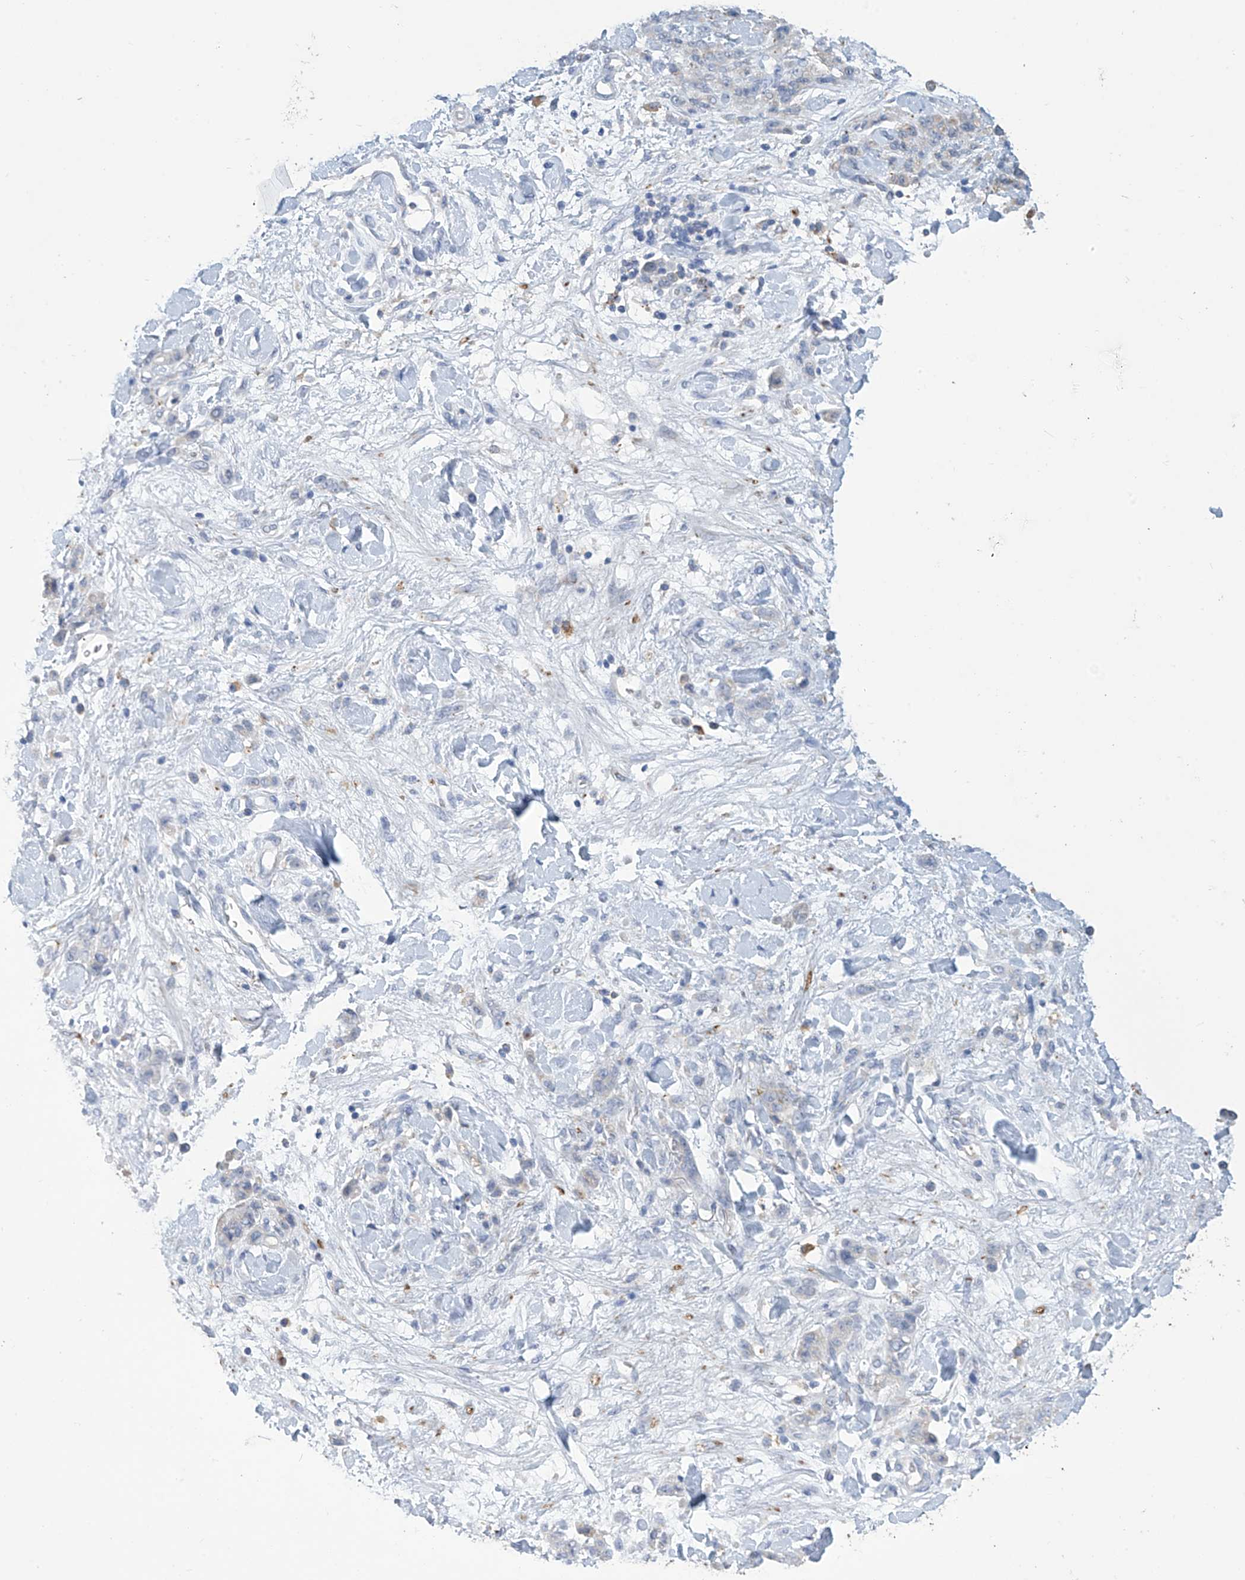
{"staining": {"intensity": "negative", "quantity": "none", "location": "none"}, "tissue": "stomach cancer", "cell_type": "Tumor cells", "image_type": "cancer", "snomed": [{"axis": "morphology", "description": "Normal tissue, NOS"}, {"axis": "morphology", "description": "Adenocarcinoma, NOS"}, {"axis": "topography", "description": "Stomach"}], "caption": "The histopathology image displays no staining of tumor cells in stomach cancer (adenocarcinoma). The staining was performed using DAB (3,3'-diaminobenzidine) to visualize the protein expression in brown, while the nuclei were stained in blue with hematoxylin (Magnification: 20x).", "gene": "OGT", "patient": {"sex": "male", "age": 82}}